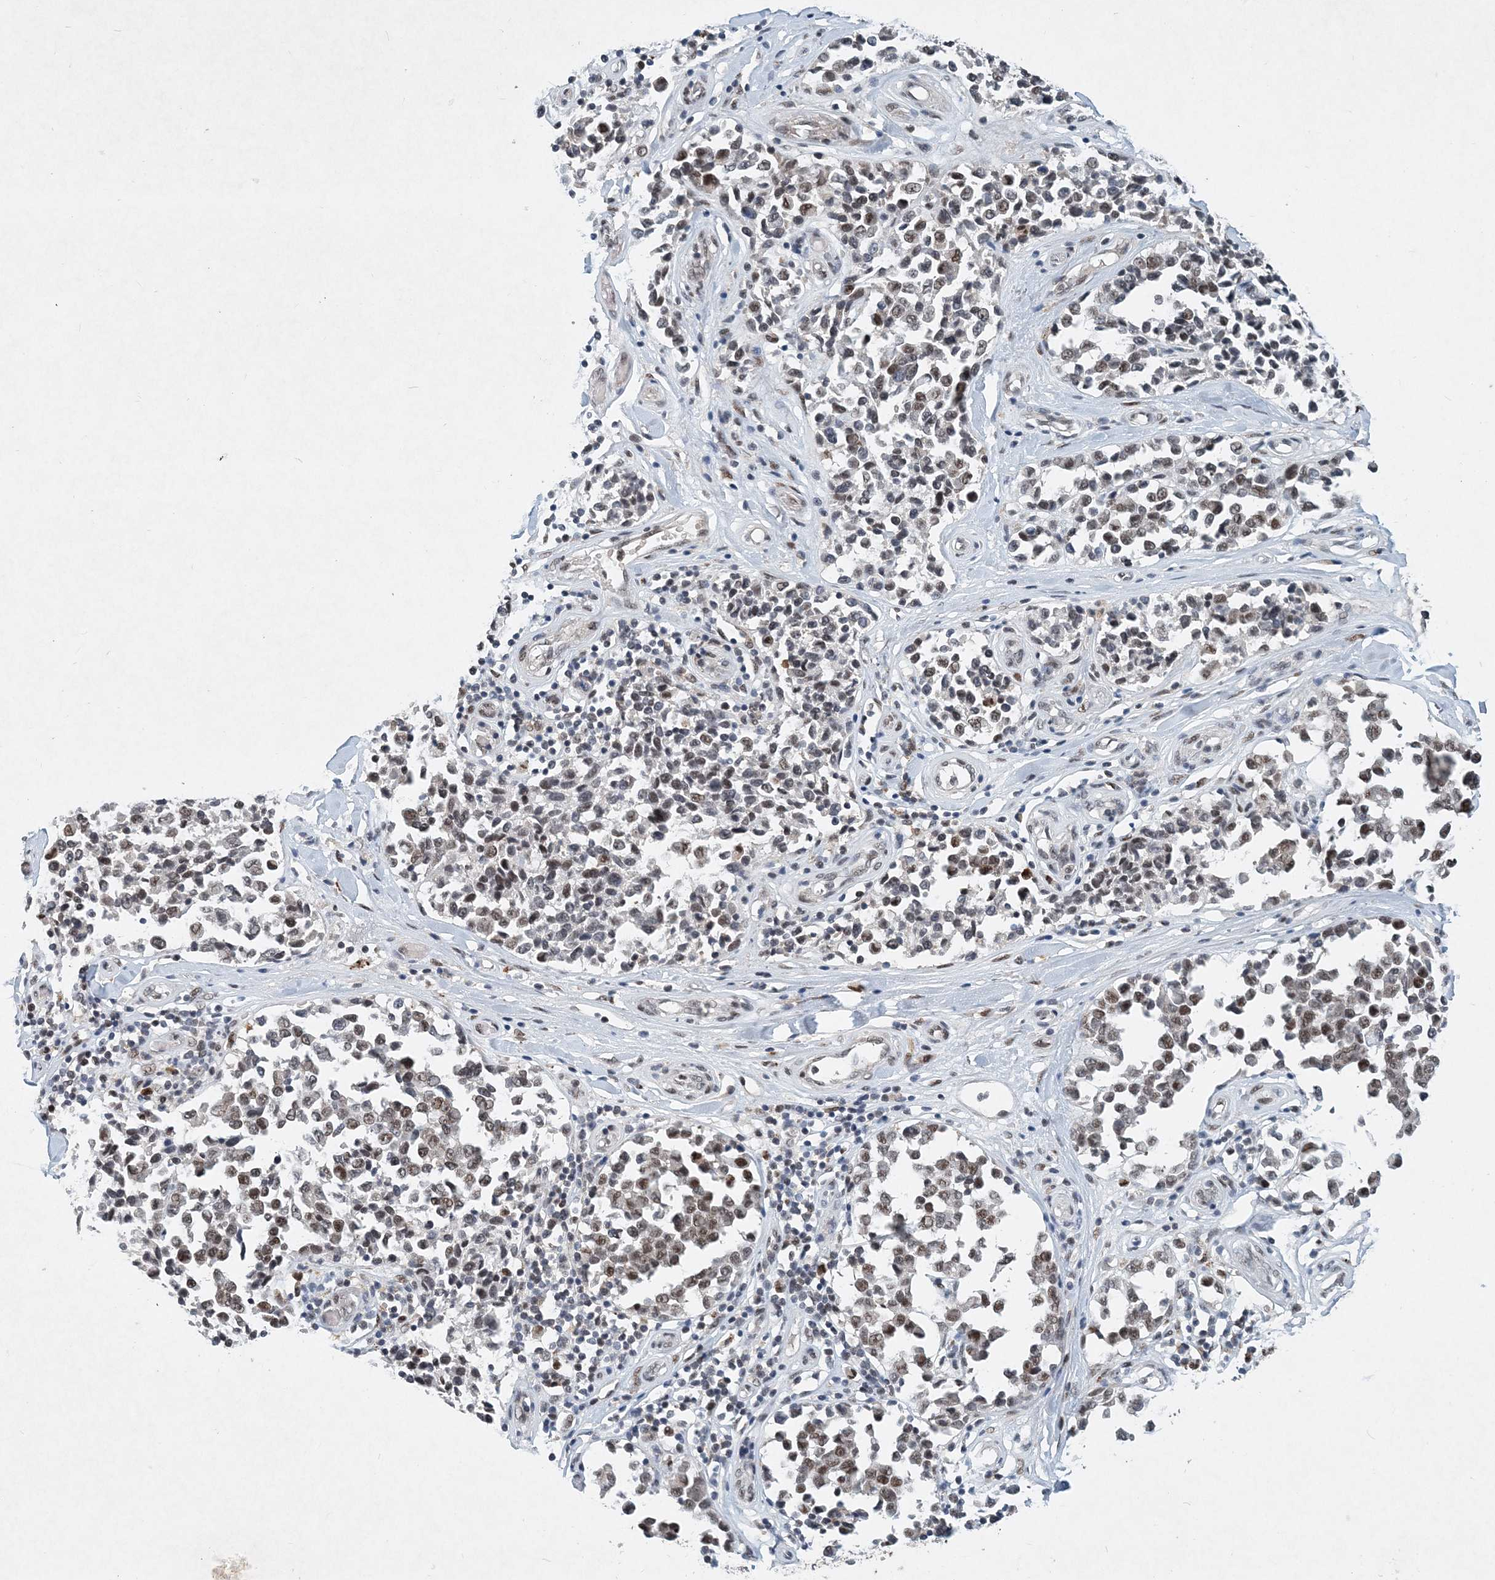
{"staining": {"intensity": "weak", "quantity": "<25%", "location": "nuclear"}, "tissue": "melanoma", "cell_type": "Tumor cells", "image_type": "cancer", "snomed": [{"axis": "morphology", "description": "Malignant melanoma, NOS"}, {"axis": "topography", "description": "Skin"}], "caption": "Malignant melanoma stained for a protein using immunohistochemistry exhibits no expression tumor cells.", "gene": "KPNA4", "patient": {"sex": "female", "age": 64}}